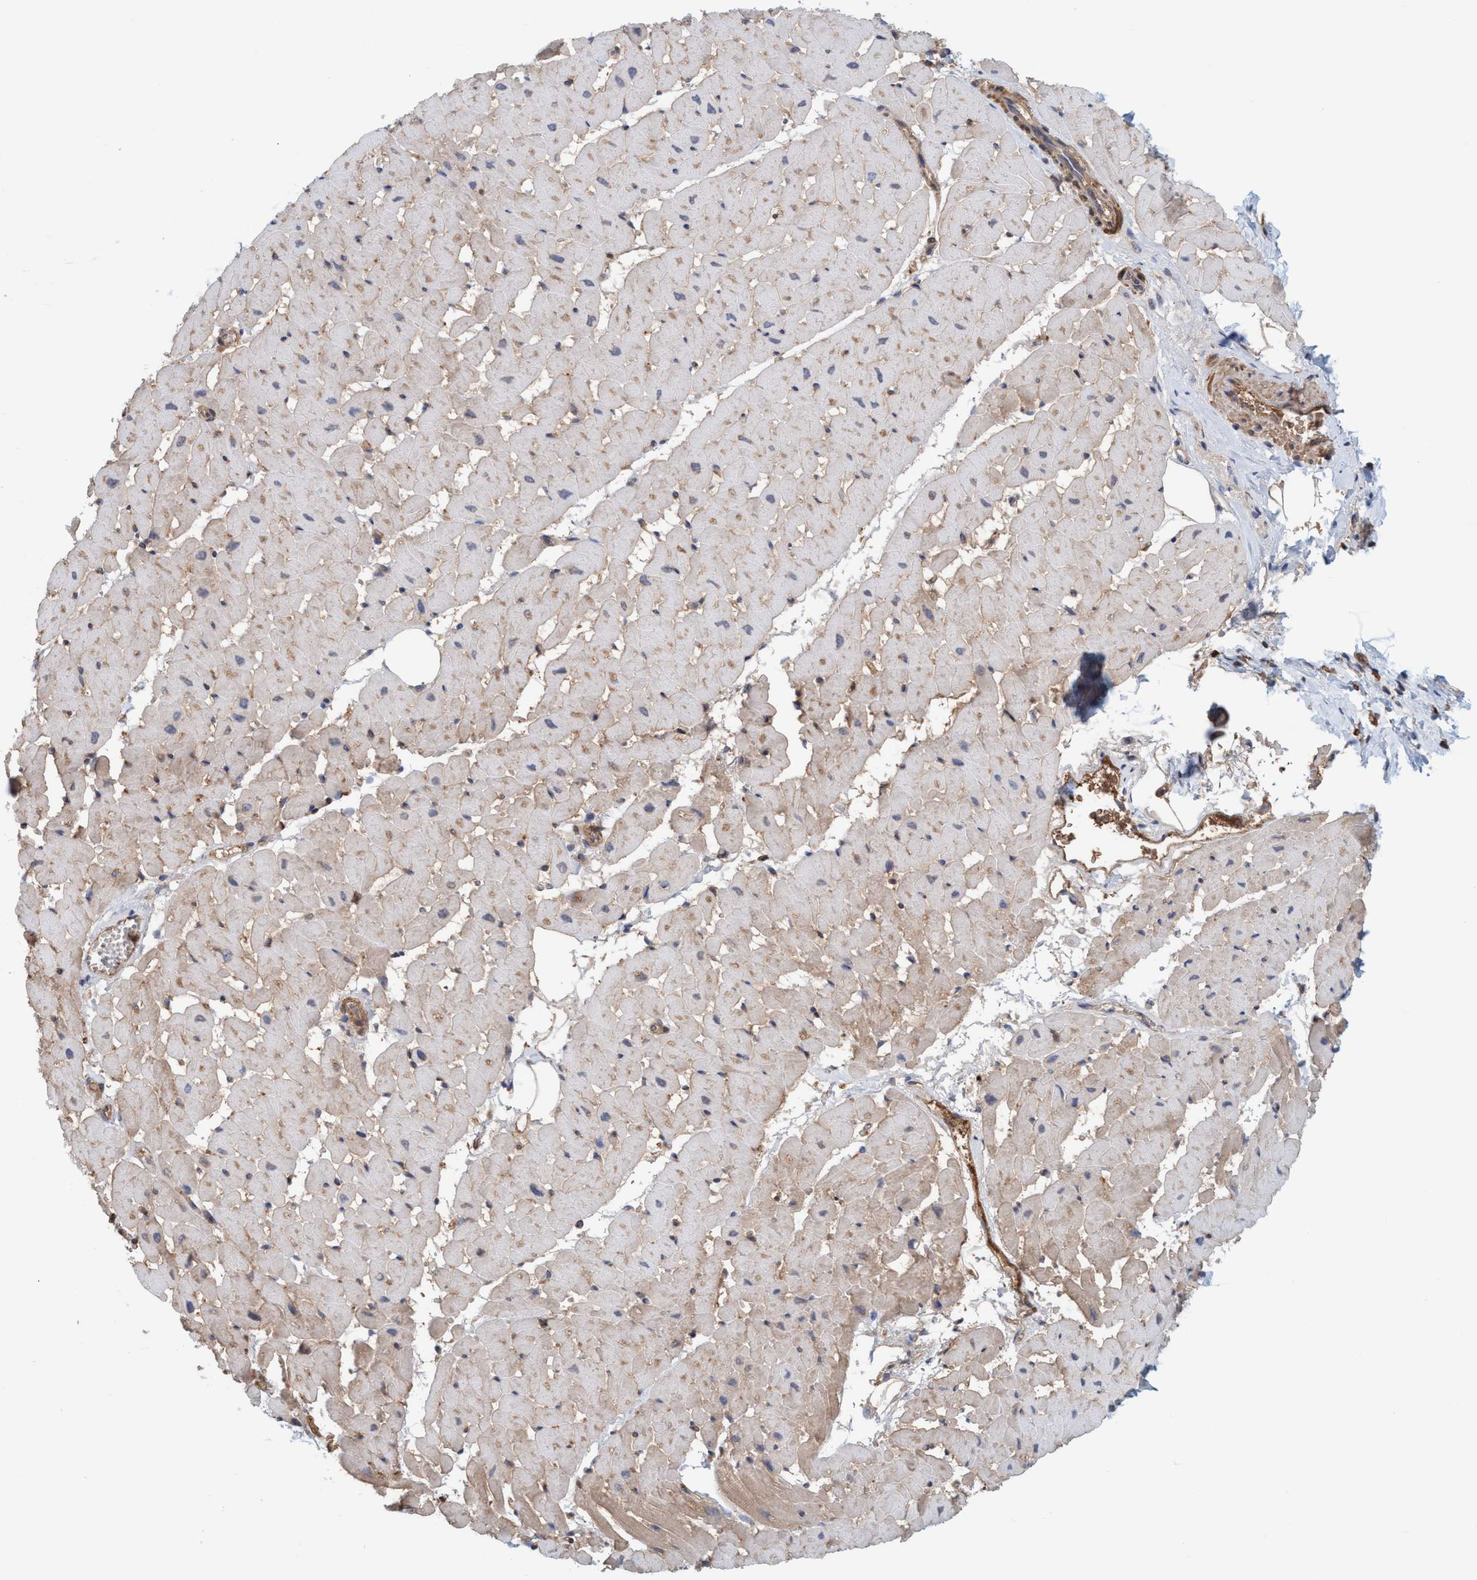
{"staining": {"intensity": "weak", "quantity": "<25%", "location": "cytoplasmic/membranous"}, "tissue": "heart muscle", "cell_type": "Cardiomyocytes", "image_type": "normal", "snomed": [{"axis": "morphology", "description": "Normal tissue, NOS"}, {"axis": "topography", "description": "Heart"}], "caption": "Immunohistochemistry micrograph of normal heart muscle: heart muscle stained with DAB exhibits no significant protein expression in cardiomyocytes. The staining was performed using DAB (3,3'-diaminobenzidine) to visualize the protein expression in brown, while the nuclei were stained in blue with hematoxylin (Magnification: 20x).", "gene": "SPECC1", "patient": {"sex": "female", "age": 19}}